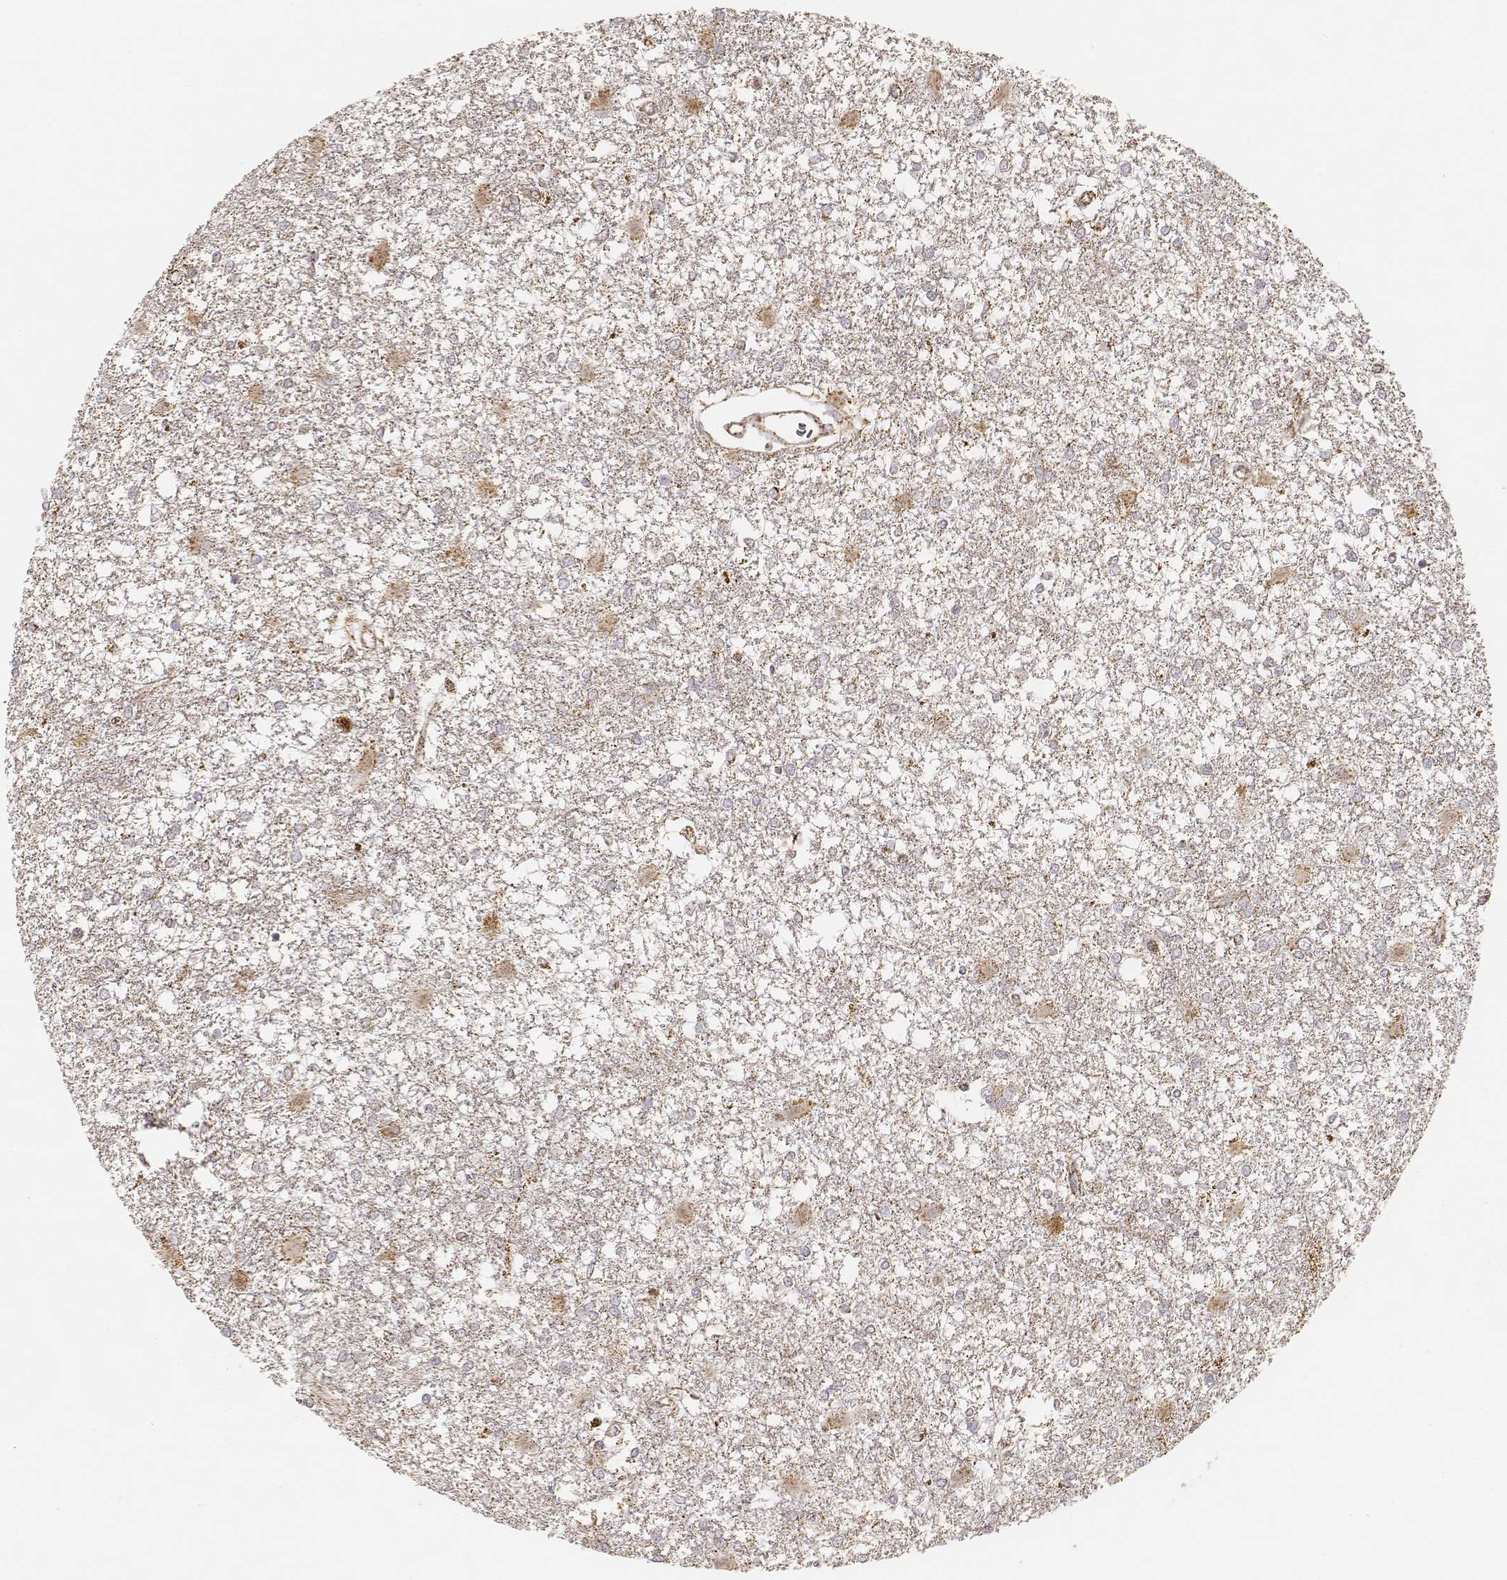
{"staining": {"intensity": "weak", "quantity": "<25%", "location": "cytoplasmic/membranous"}, "tissue": "glioma", "cell_type": "Tumor cells", "image_type": "cancer", "snomed": [{"axis": "morphology", "description": "Glioma, malignant, High grade"}, {"axis": "topography", "description": "Cerebral cortex"}], "caption": "Tumor cells are negative for brown protein staining in malignant high-grade glioma.", "gene": "CS", "patient": {"sex": "male", "age": 79}}